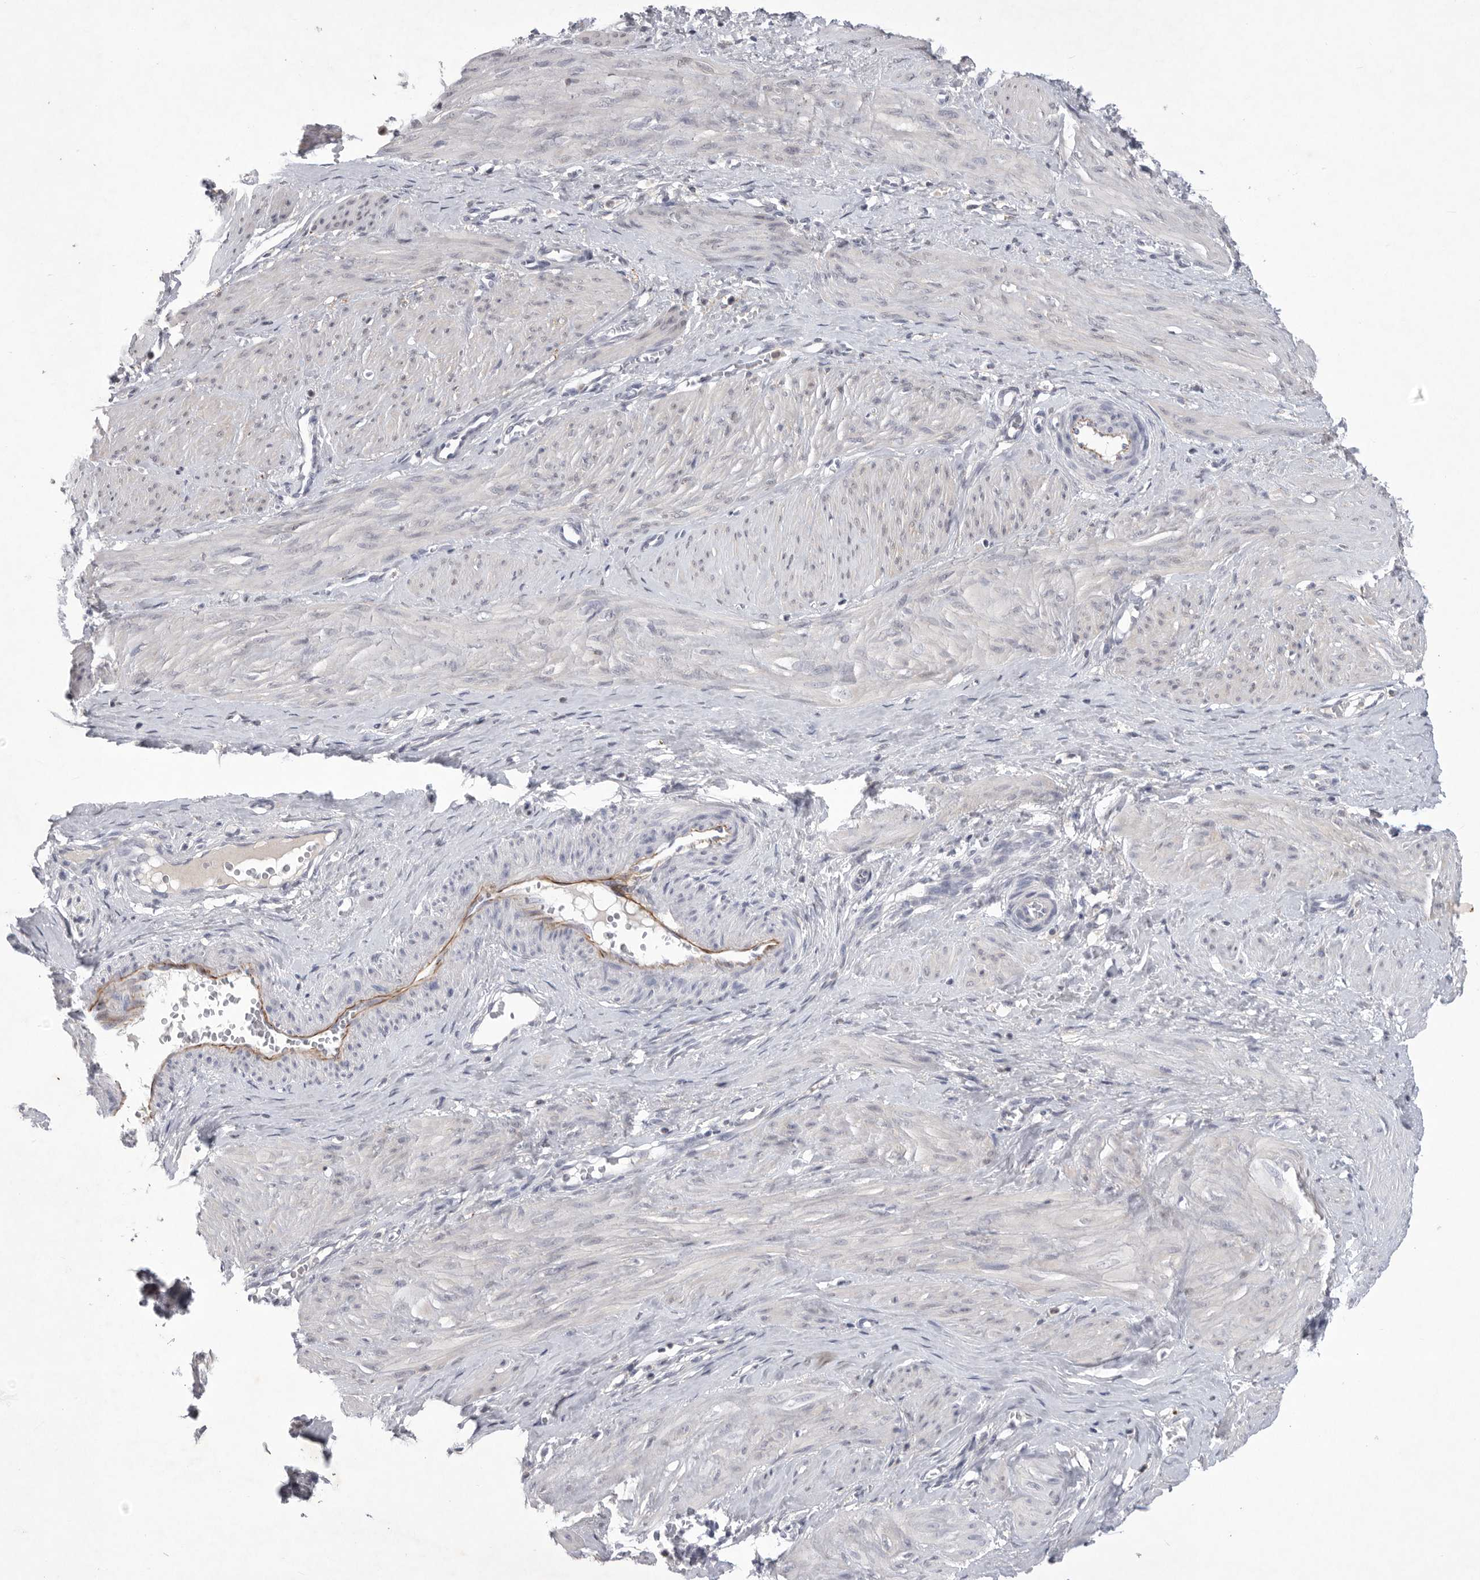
{"staining": {"intensity": "negative", "quantity": "none", "location": "none"}, "tissue": "smooth muscle", "cell_type": "Smooth muscle cells", "image_type": "normal", "snomed": [{"axis": "morphology", "description": "Normal tissue, NOS"}, {"axis": "topography", "description": "Endometrium"}], "caption": "Smooth muscle cells are negative for brown protein staining in normal smooth muscle. Brightfield microscopy of IHC stained with DAB (brown) and hematoxylin (blue), captured at high magnification.", "gene": "SIGLEC10", "patient": {"sex": "female", "age": 33}}